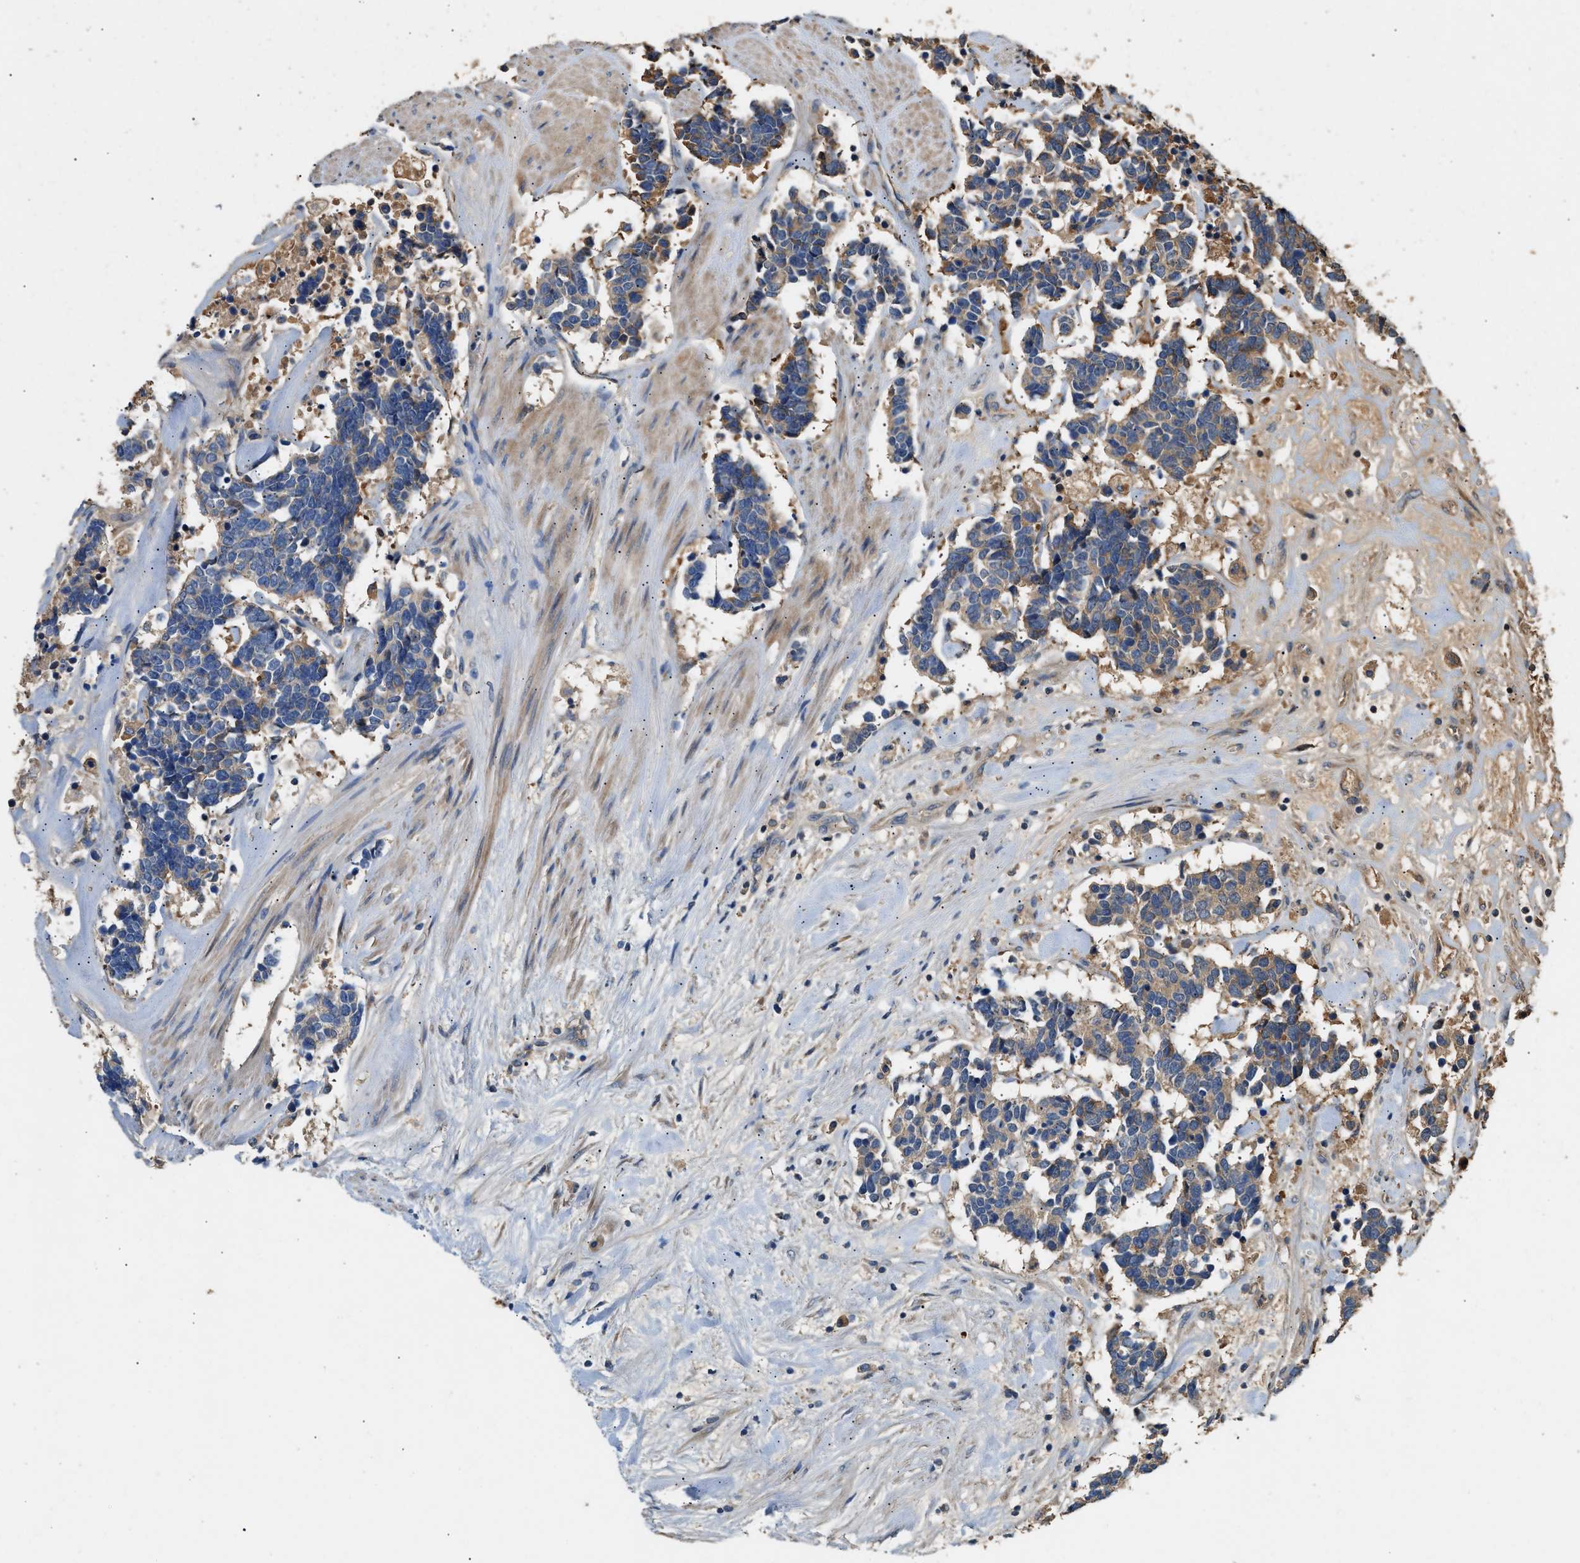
{"staining": {"intensity": "moderate", "quantity": ">75%", "location": "cytoplasmic/membranous"}, "tissue": "carcinoid", "cell_type": "Tumor cells", "image_type": "cancer", "snomed": [{"axis": "morphology", "description": "Carcinoma, NOS"}, {"axis": "morphology", "description": "Carcinoid, malignant, NOS"}, {"axis": "topography", "description": "Urinary bladder"}], "caption": "This photomicrograph exhibits immunohistochemistry (IHC) staining of carcinoid, with medium moderate cytoplasmic/membranous expression in about >75% of tumor cells.", "gene": "TMEM268", "patient": {"sex": "male", "age": 57}}